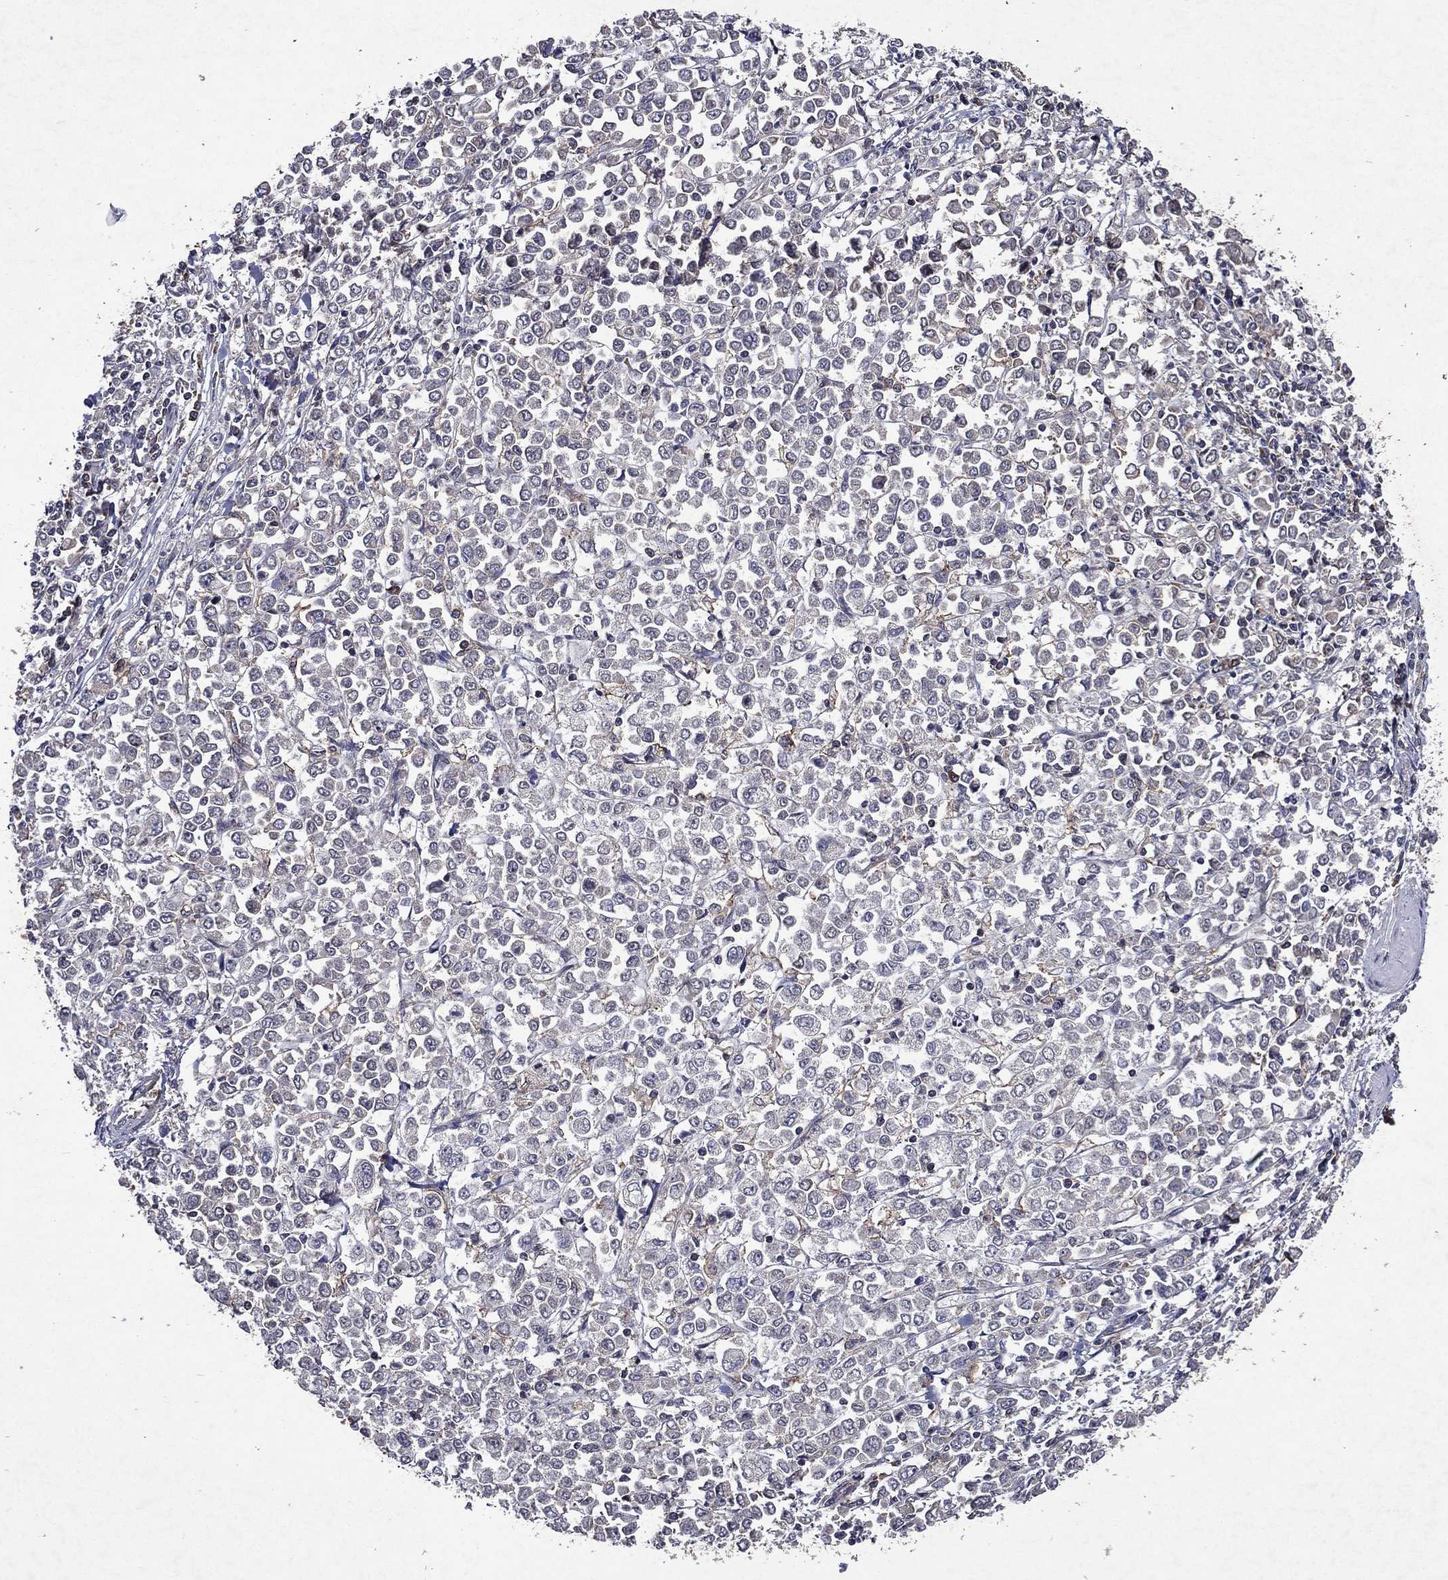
{"staining": {"intensity": "moderate", "quantity": "25%-75%", "location": "cytoplasmic/membranous"}, "tissue": "stomach cancer", "cell_type": "Tumor cells", "image_type": "cancer", "snomed": [{"axis": "morphology", "description": "Adenocarcinoma, NOS"}, {"axis": "topography", "description": "Stomach, upper"}], "caption": "Immunohistochemical staining of stomach cancer (adenocarcinoma) displays medium levels of moderate cytoplasmic/membranous expression in about 25%-75% of tumor cells.", "gene": "EIF2B4", "patient": {"sex": "male", "age": 70}}